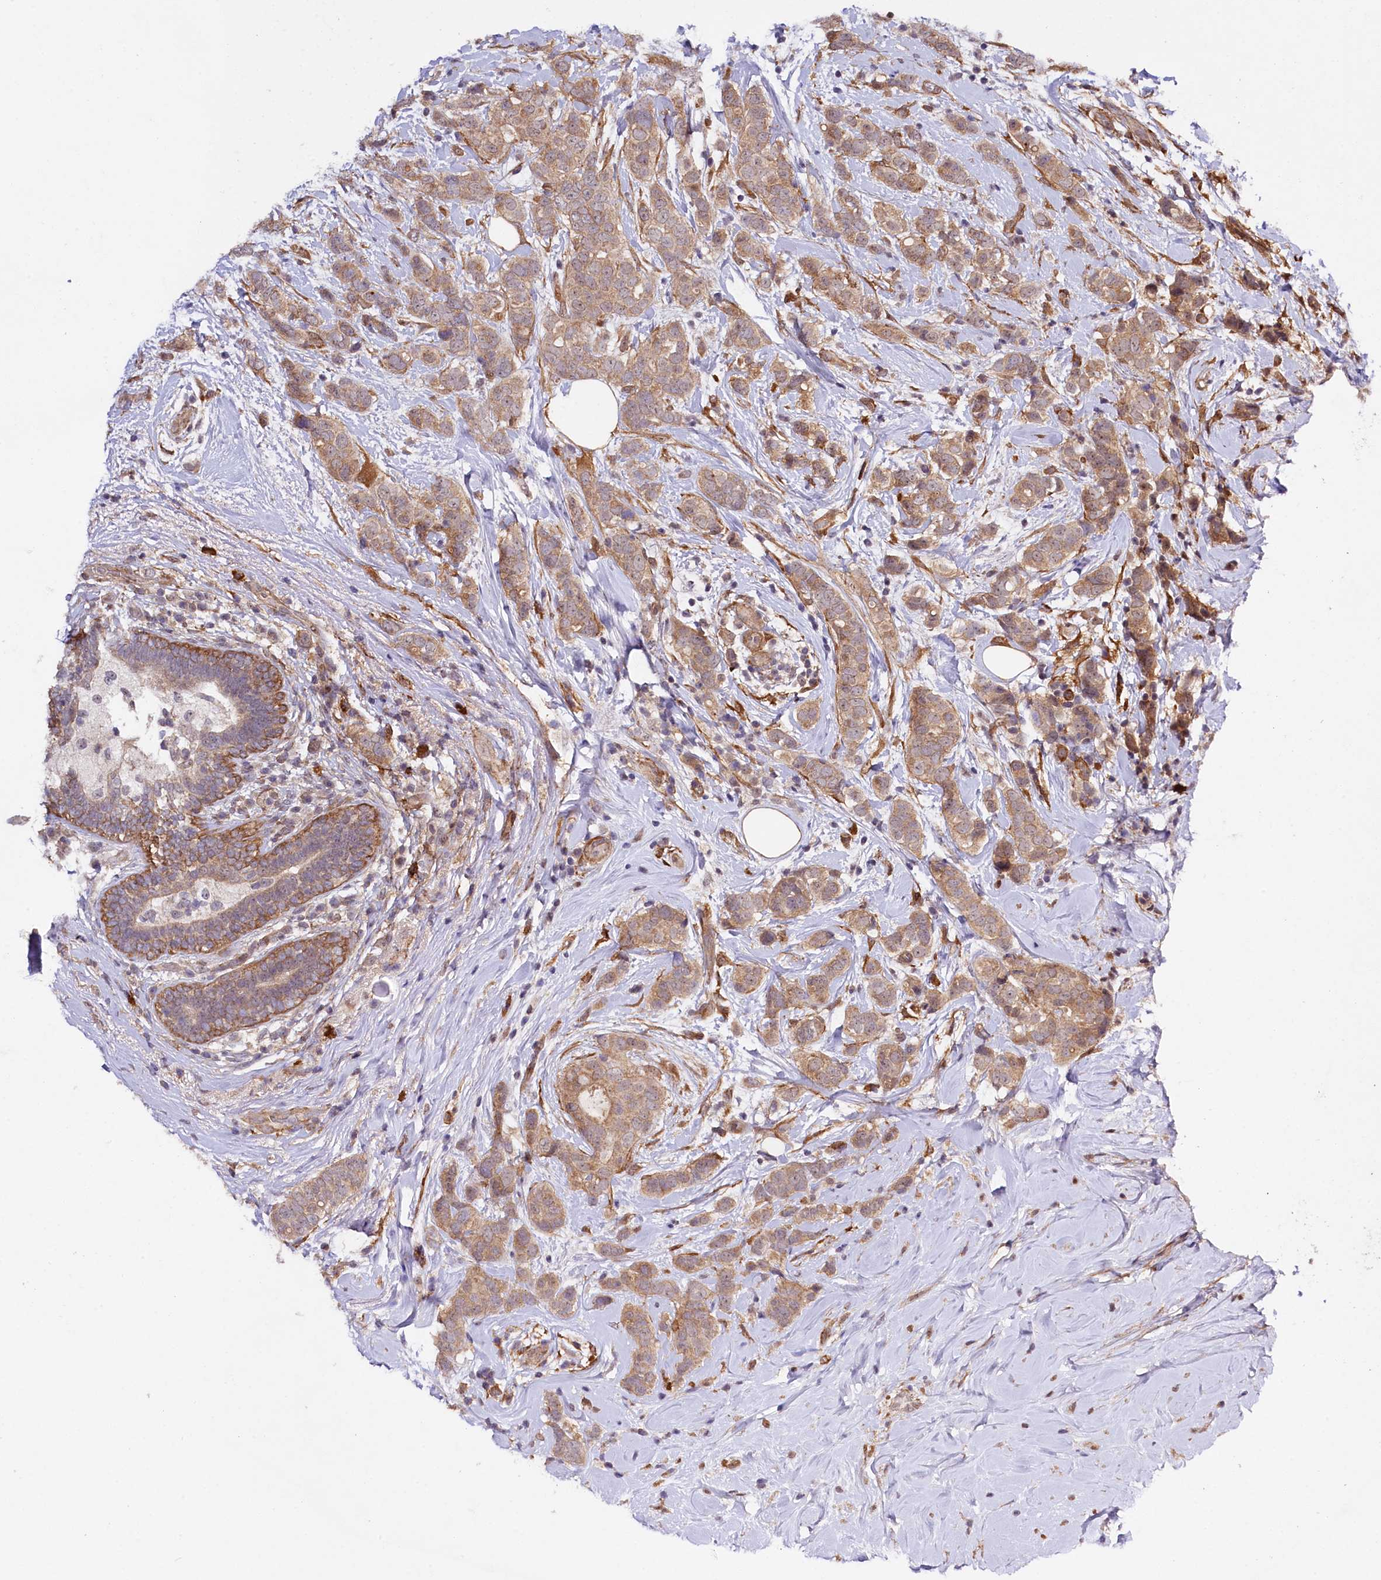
{"staining": {"intensity": "moderate", "quantity": ">75%", "location": "cytoplasmic/membranous"}, "tissue": "breast cancer", "cell_type": "Tumor cells", "image_type": "cancer", "snomed": [{"axis": "morphology", "description": "Lobular carcinoma"}, {"axis": "topography", "description": "Breast"}], "caption": "An immunohistochemistry (IHC) photomicrograph of tumor tissue is shown. Protein staining in brown highlights moderate cytoplasmic/membranous positivity in breast cancer within tumor cells. The staining was performed using DAB (3,3'-diaminobenzidine) to visualize the protein expression in brown, while the nuclei were stained in blue with hematoxylin (Magnification: 20x).", "gene": "PHLDB1", "patient": {"sex": "female", "age": 51}}